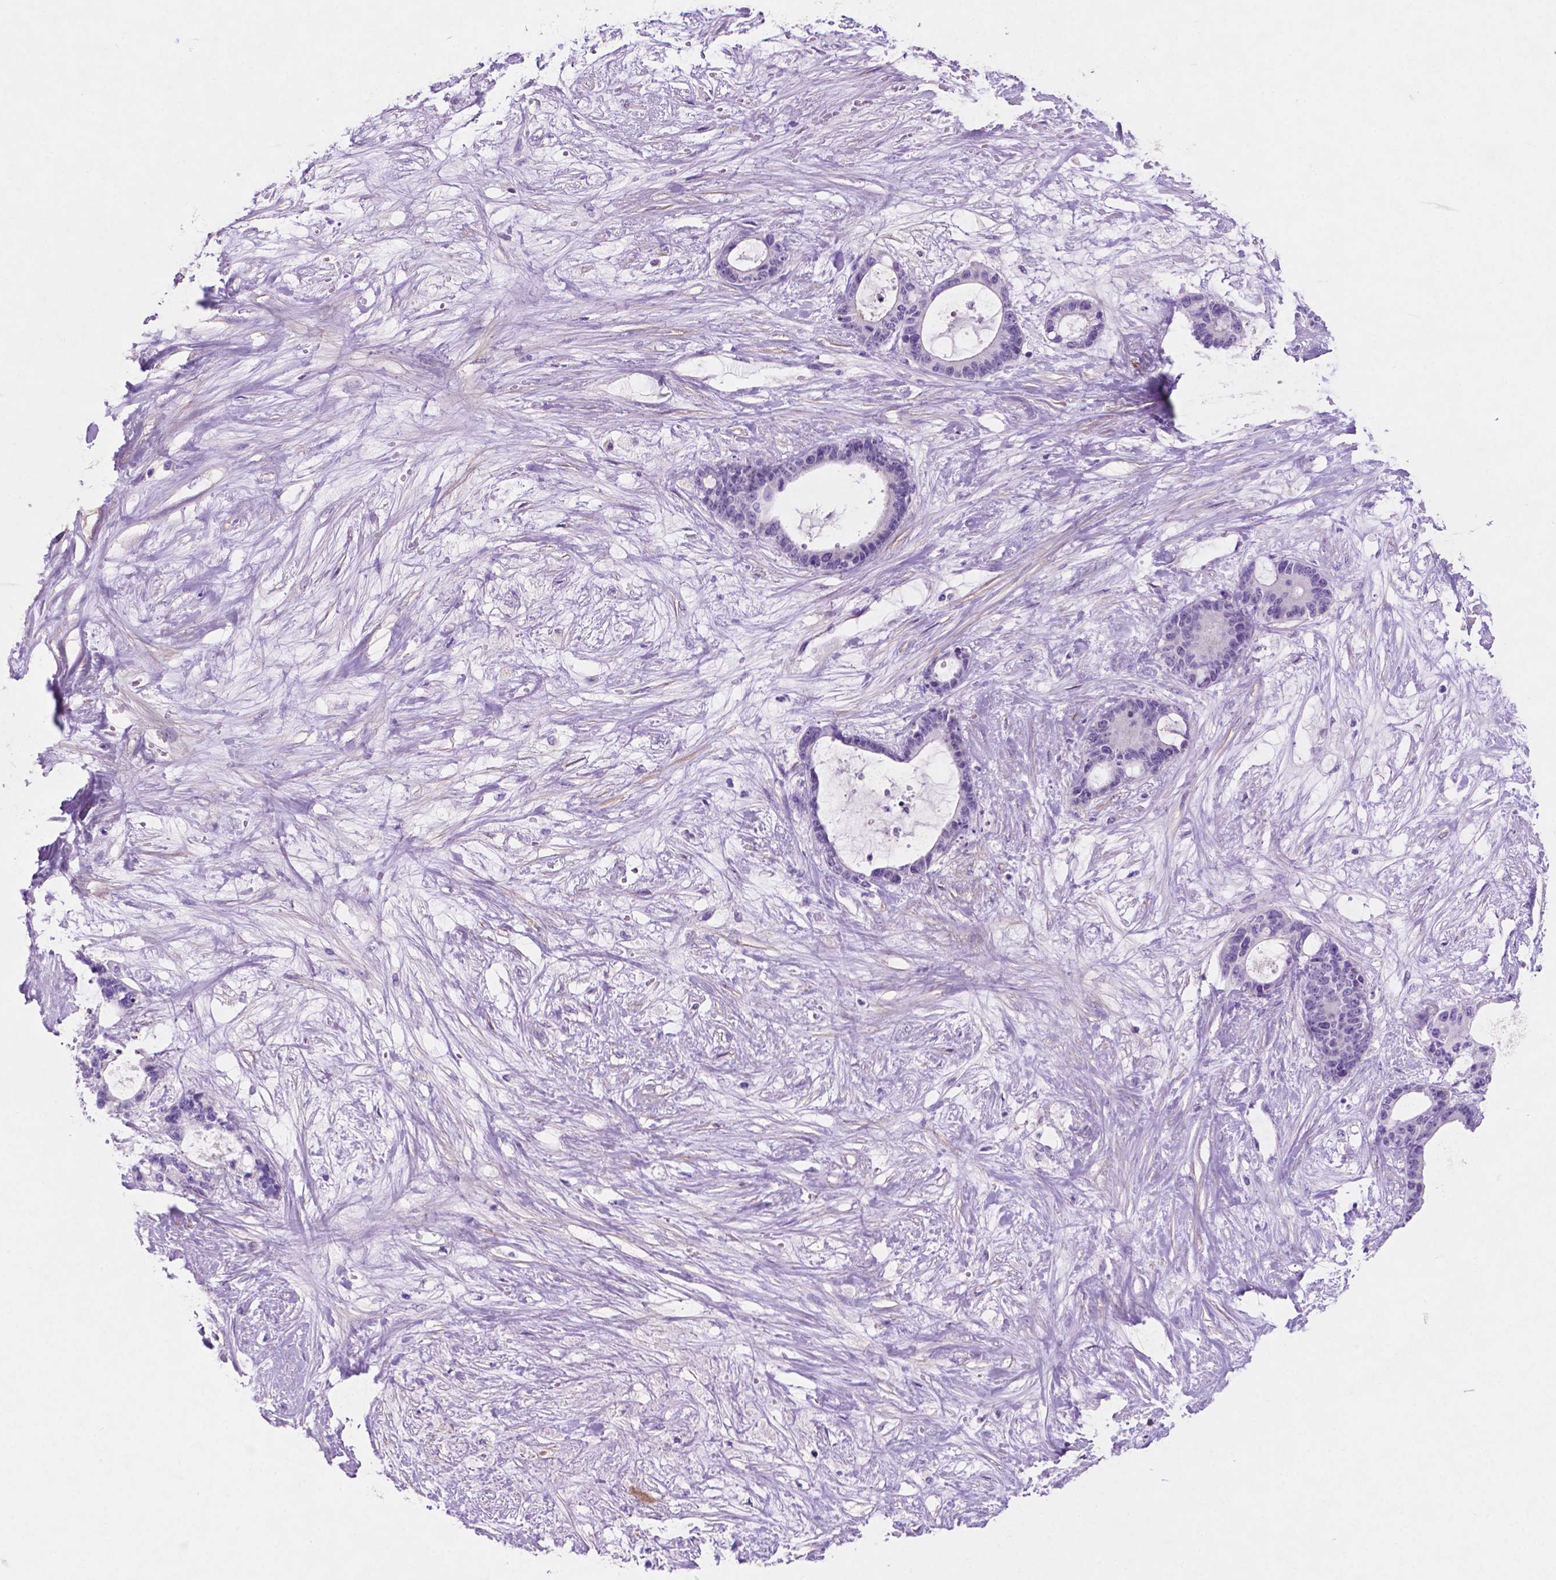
{"staining": {"intensity": "negative", "quantity": "none", "location": "none"}, "tissue": "liver cancer", "cell_type": "Tumor cells", "image_type": "cancer", "snomed": [{"axis": "morphology", "description": "Normal tissue, NOS"}, {"axis": "morphology", "description": "Cholangiocarcinoma"}, {"axis": "topography", "description": "Liver"}, {"axis": "topography", "description": "Peripheral nerve tissue"}], "caption": "Immunohistochemical staining of liver cancer demonstrates no significant positivity in tumor cells.", "gene": "ASPG", "patient": {"sex": "female", "age": 73}}